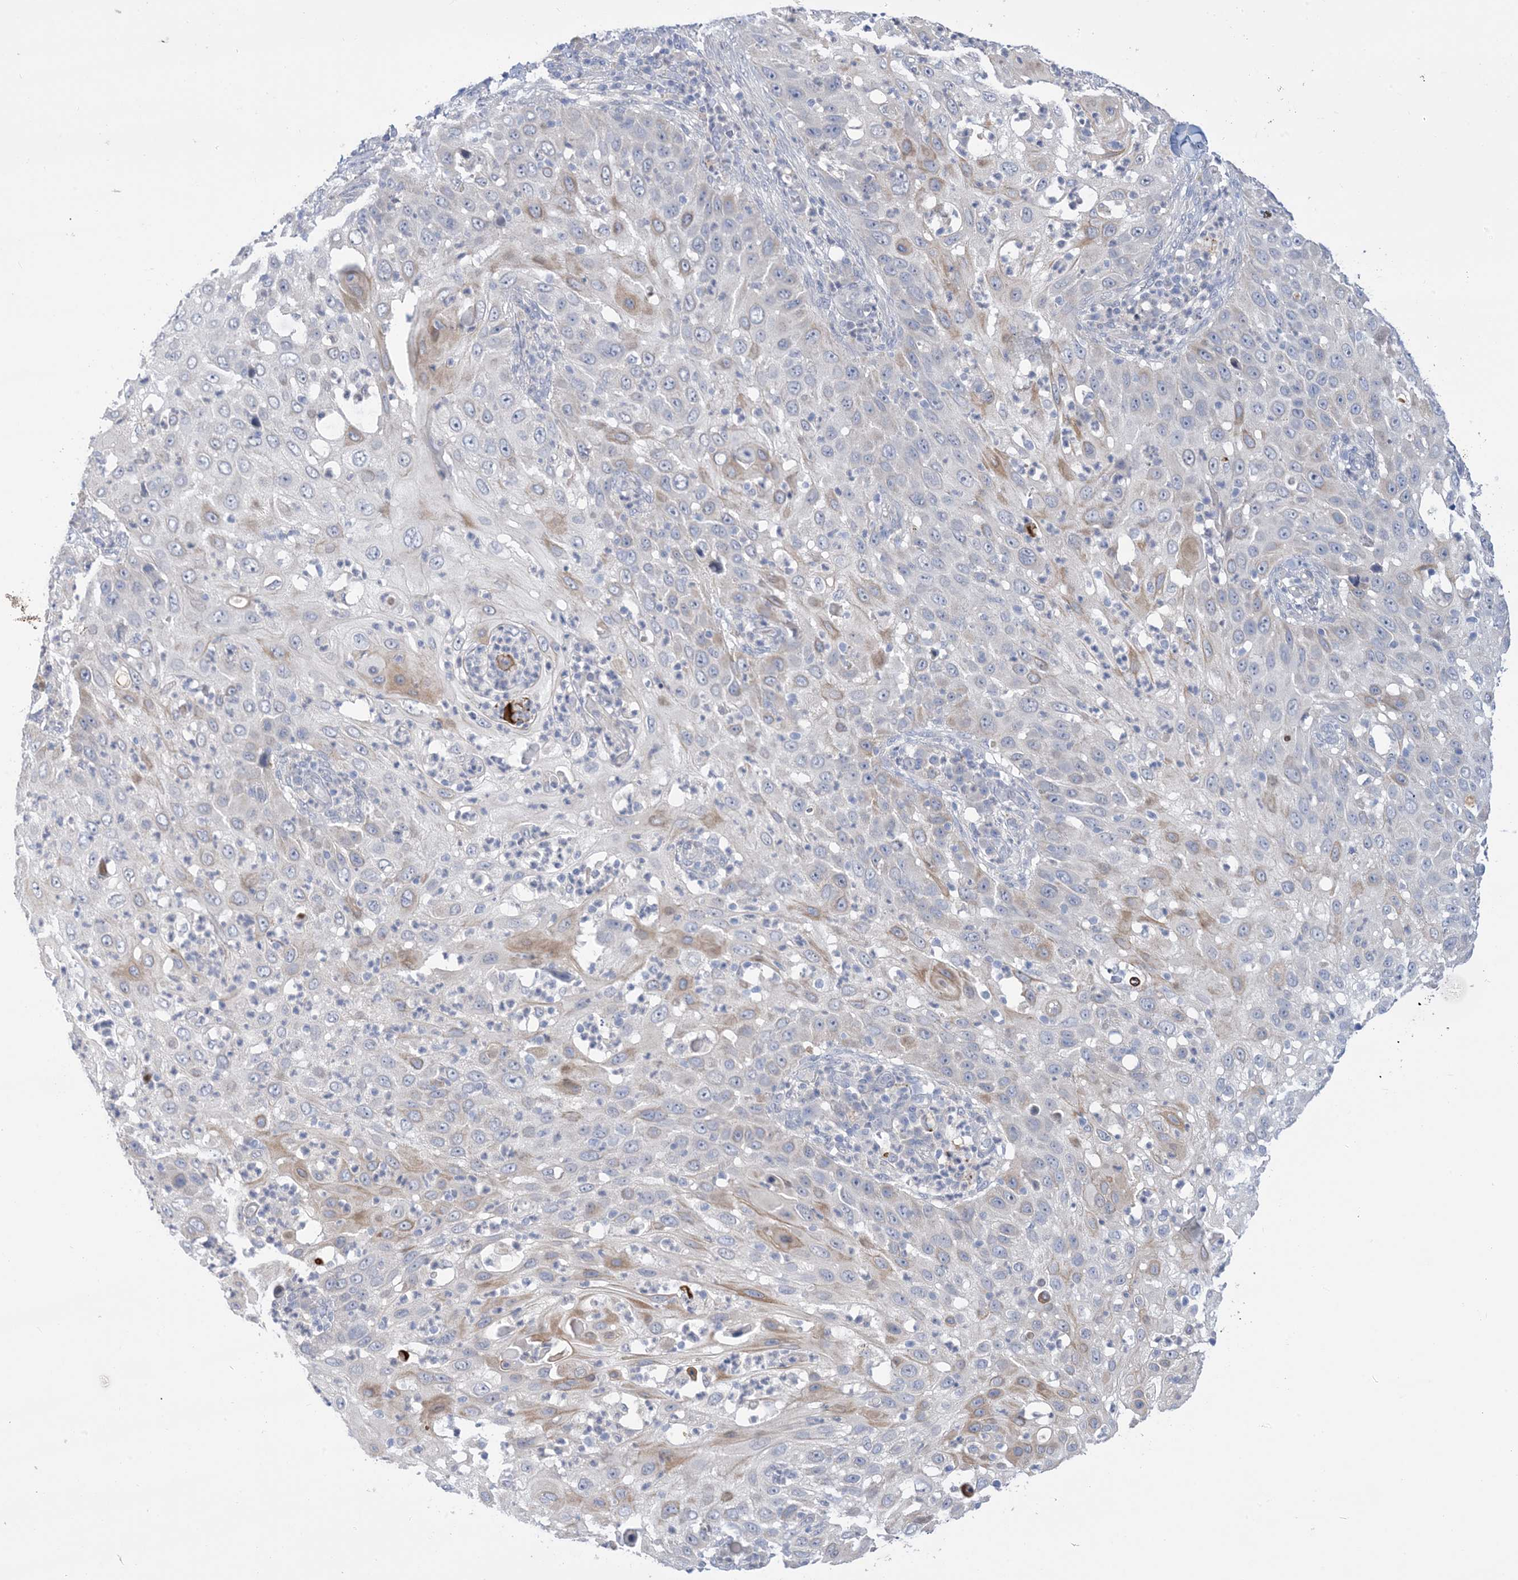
{"staining": {"intensity": "negative", "quantity": "none", "location": "none"}, "tissue": "skin cancer", "cell_type": "Tumor cells", "image_type": "cancer", "snomed": [{"axis": "morphology", "description": "Squamous cell carcinoma, NOS"}, {"axis": "topography", "description": "Skin"}], "caption": "This is an immunohistochemistry (IHC) histopathology image of human skin squamous cell carcinoma. There is no staining in tumor cells.", "gene": "TTYH1", "patient": {"sex": "female", "age": 44}}